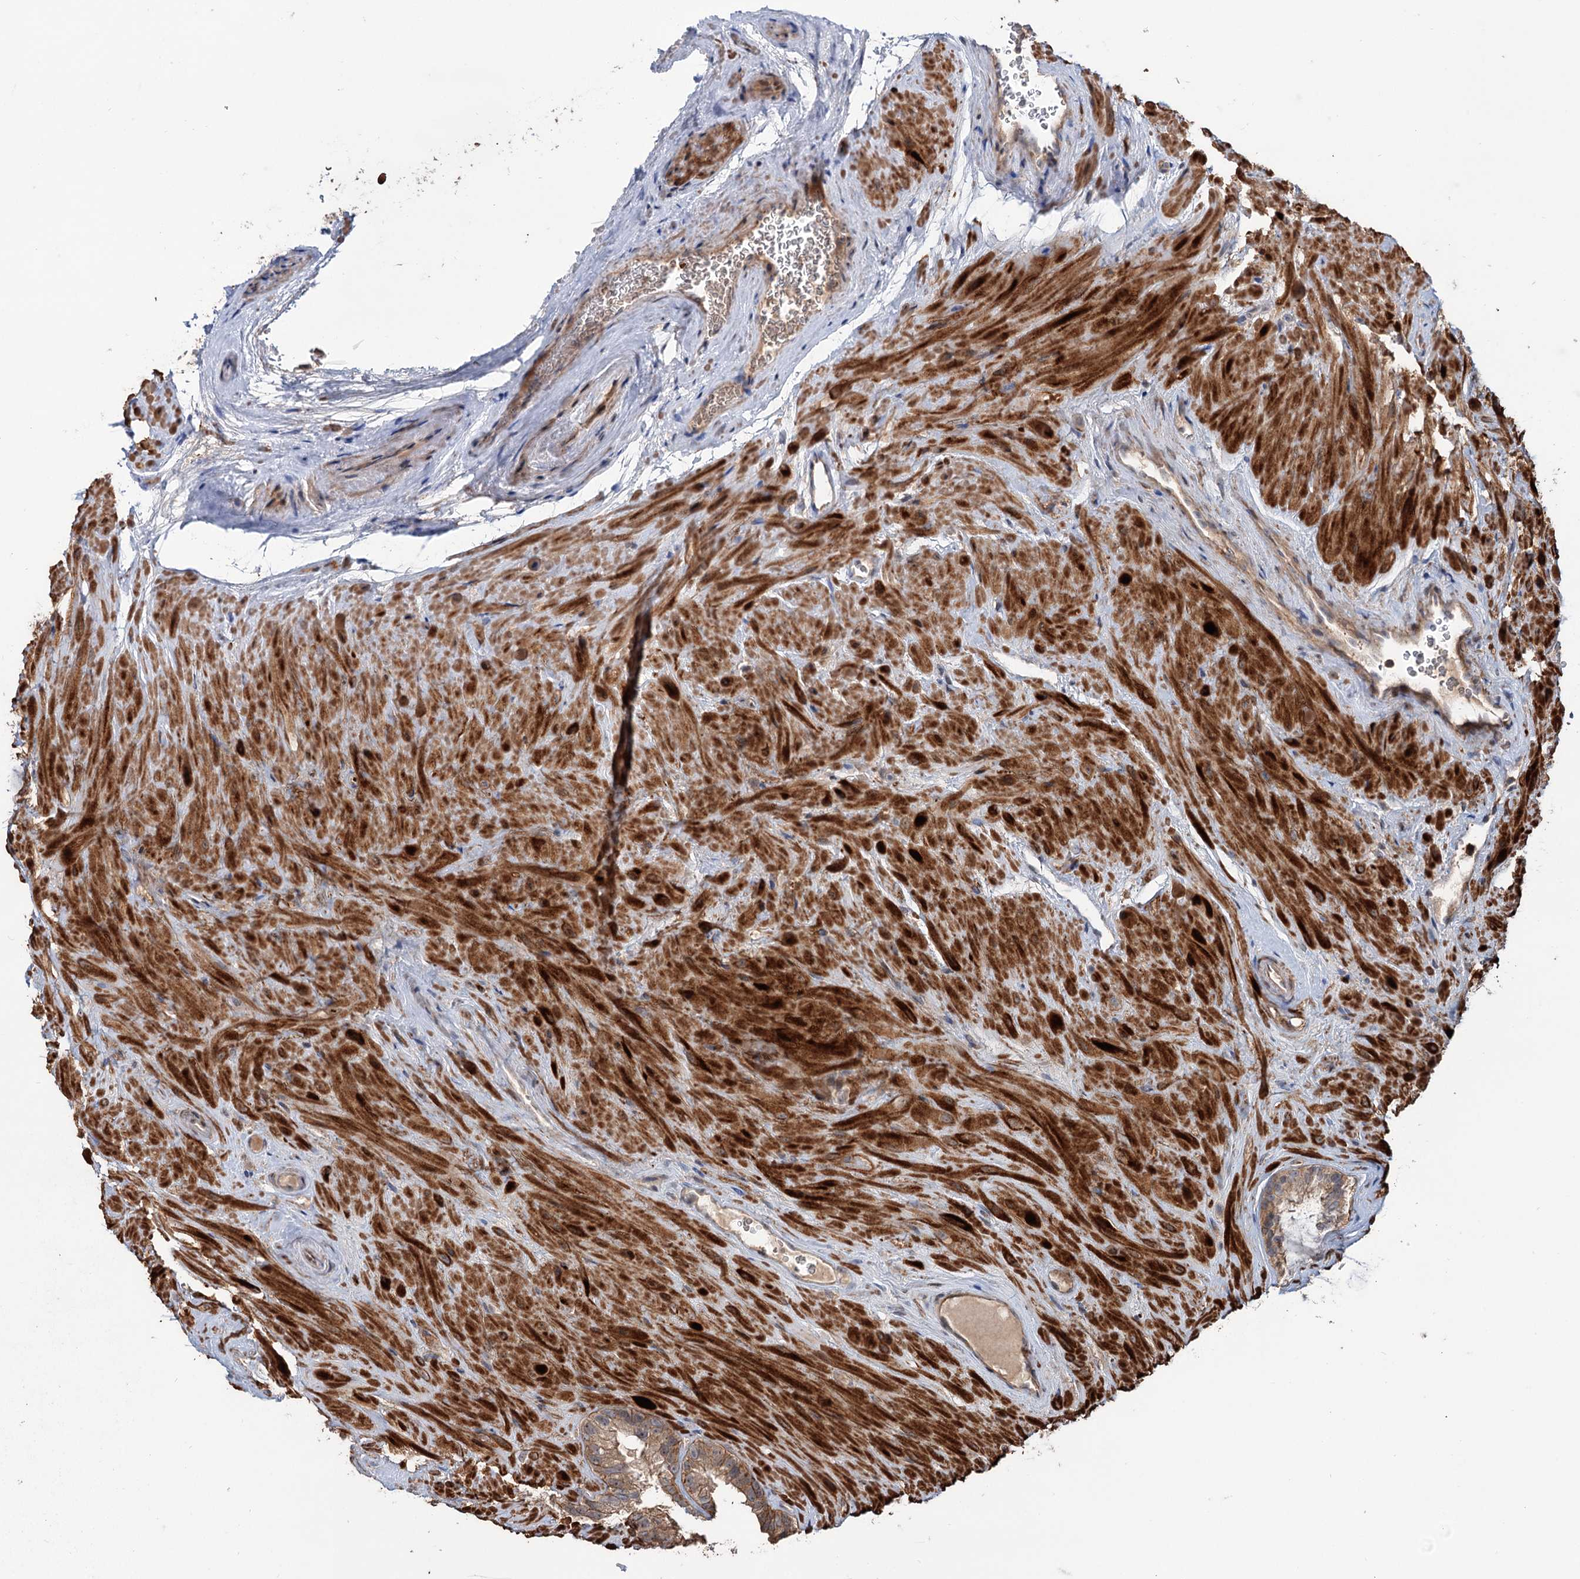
{"staining": {"intensity": "moderate", "quantity": ">75%", "location": "cytoplasmic/membranous"}, "tissue": "seminal vesicle", "cell_type": "Glandular cells", "image_type": "normal", "snomed": [{"axis": "morphology", "description": "Normal tissue, NOS"}, {"axis": "topography", "description": "Seminal veicle"}, {"axis": "topography", "description": "Peripheral nerve tissue"}], "caption": "Glandular cells reveal medium levels of moderate cytoplasmic/membranous expression in approximately >75% of cells in benign seminal vesicle.", "gene": "GRIP1", "patient": {"sex": "male", "age": 67}}